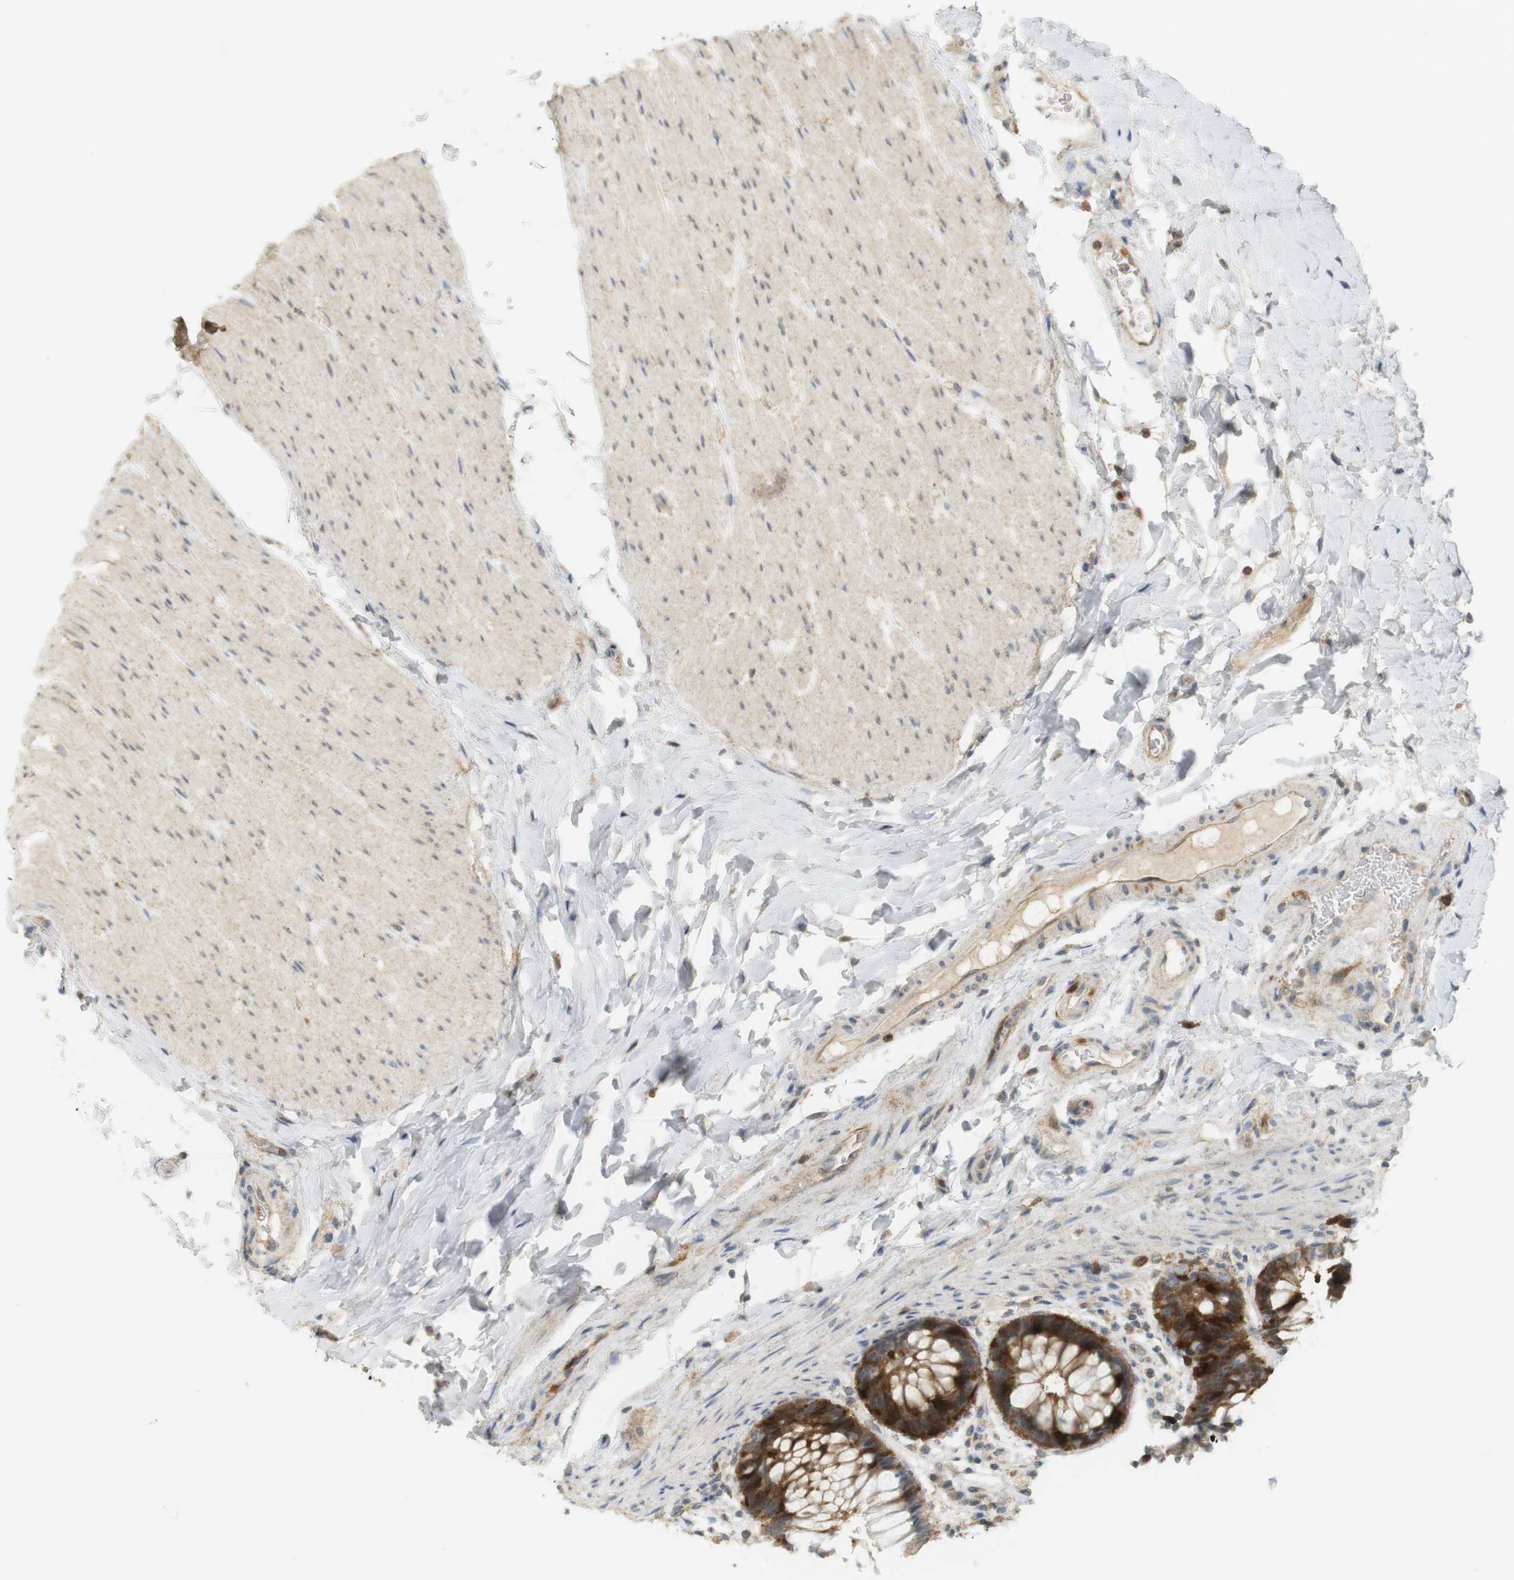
{"staining": {"intensity": "strong", "quantity": "25%-75%", "location": "cytoplasmic/membranous"}, "tissue": "rectum", "cell_type": "Glandular cells", "image_type": "normal", "snomed": [{"axis": "morphology", "description": "Normal tissue, NOS"}, {"axis": "topography", "description": "Rectum"}], "caption": "Rectum stained with DAB immunohistochemistry (IHC) reveals high levels of strong cytoplasmic/membranous positivity in about 25%-75% of glandular cells. (Stains: DAB in brown, nuclei in blue, Microscopy: brightfield microscopy at high magnification).", "gene": "TTK", "patient": {"sex": "female", "age": 46}}